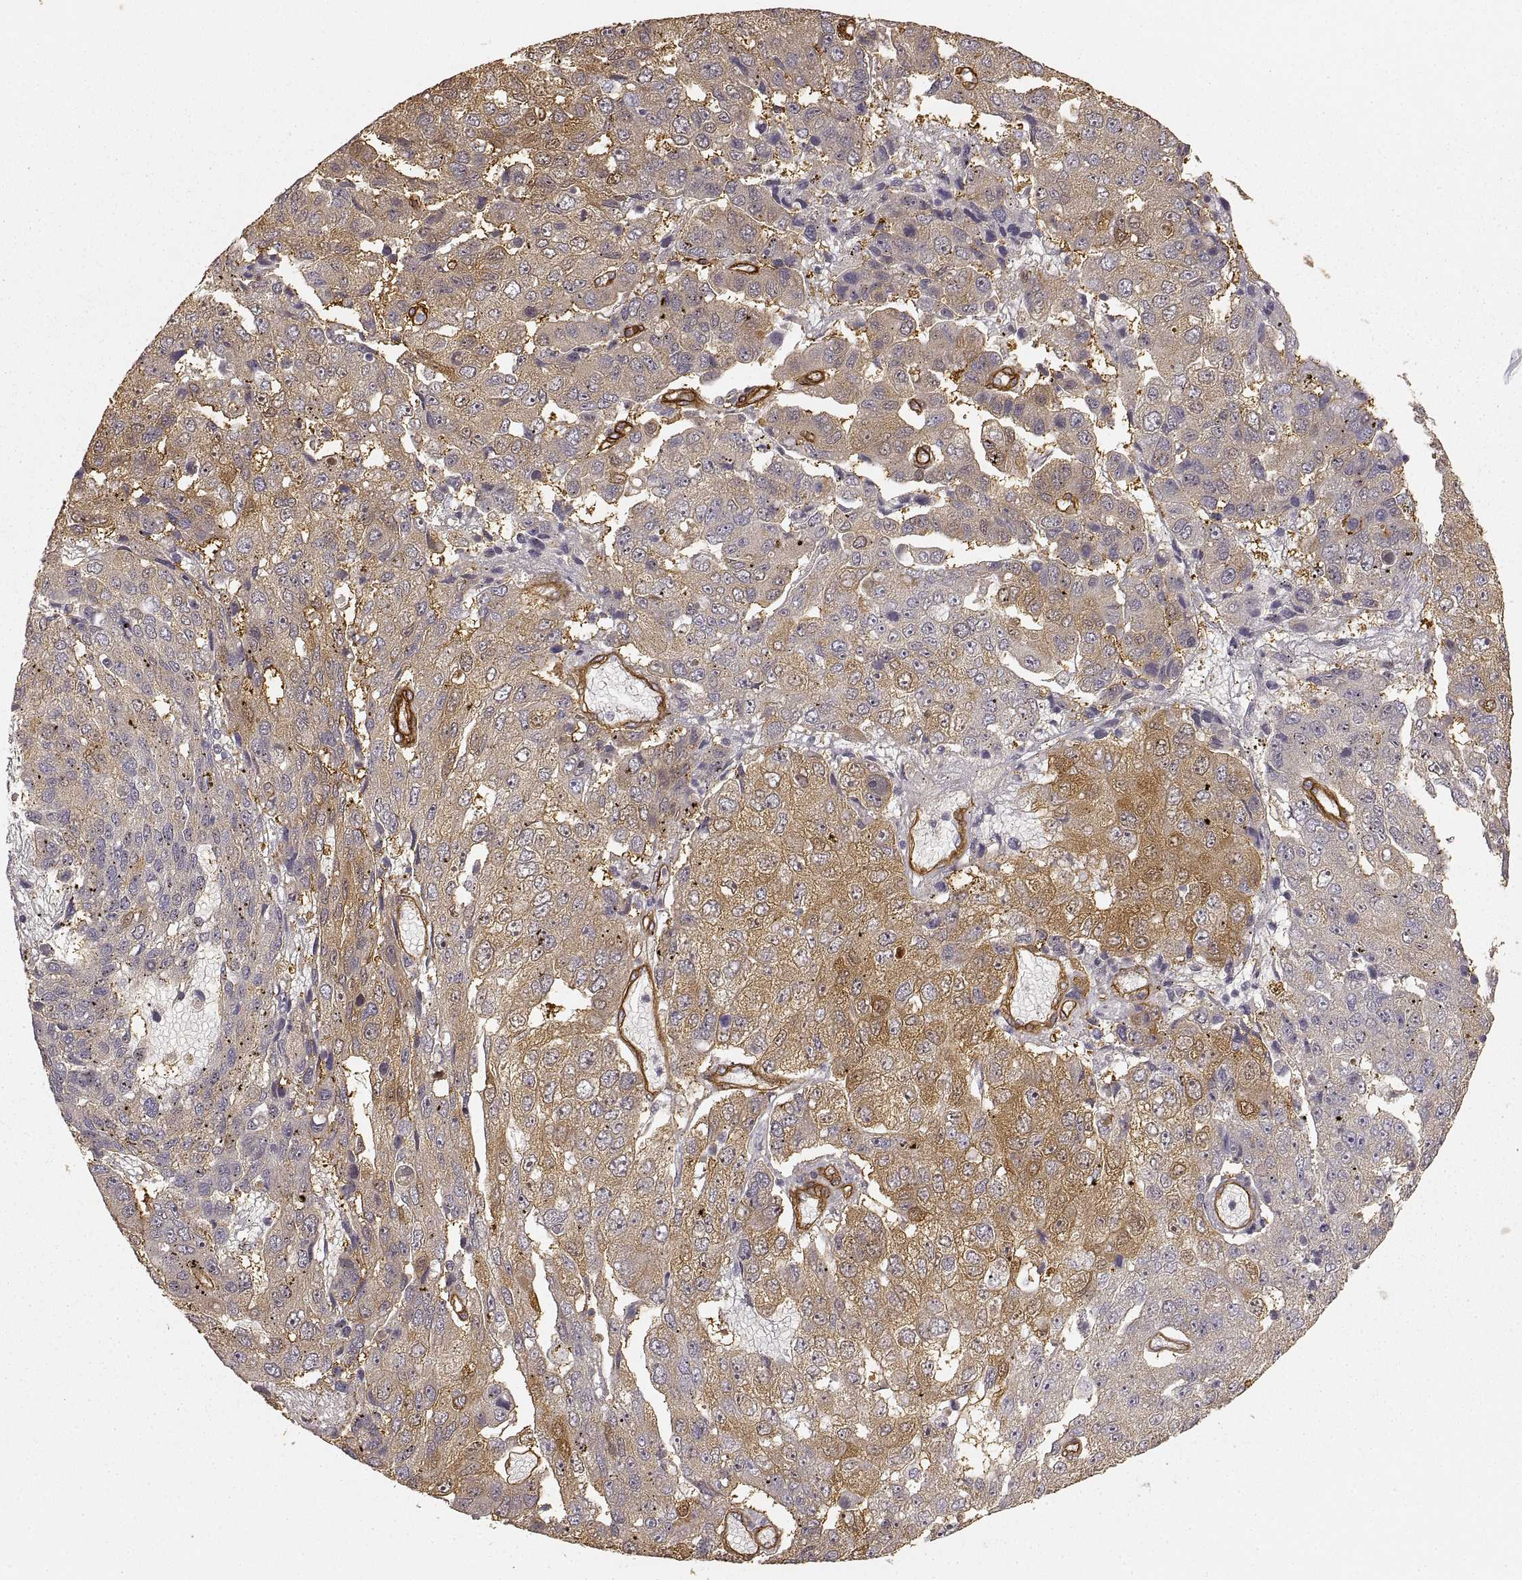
{"staining": {"intensity": "moderate", "quantity": ">75%", "location": "cytoplasmic/membranous"}, "tissue": "pancreatic cancer", "cell_type": "Tumor cells", "image_type": "cancer", "snomed": [{"axis": "morphology", "description": "Adenocarcinoma, NOS"}, {"axis": "topography", "description": "Pancreas"}], "caption": "Tumor cells display moderate cytoplasmic/membranous staining in approximately >75% of cells in pancreatic cancer (adenocarcinoma).", "gene": "LAMA4", "patient": {"sex": "female", "age": 61}}